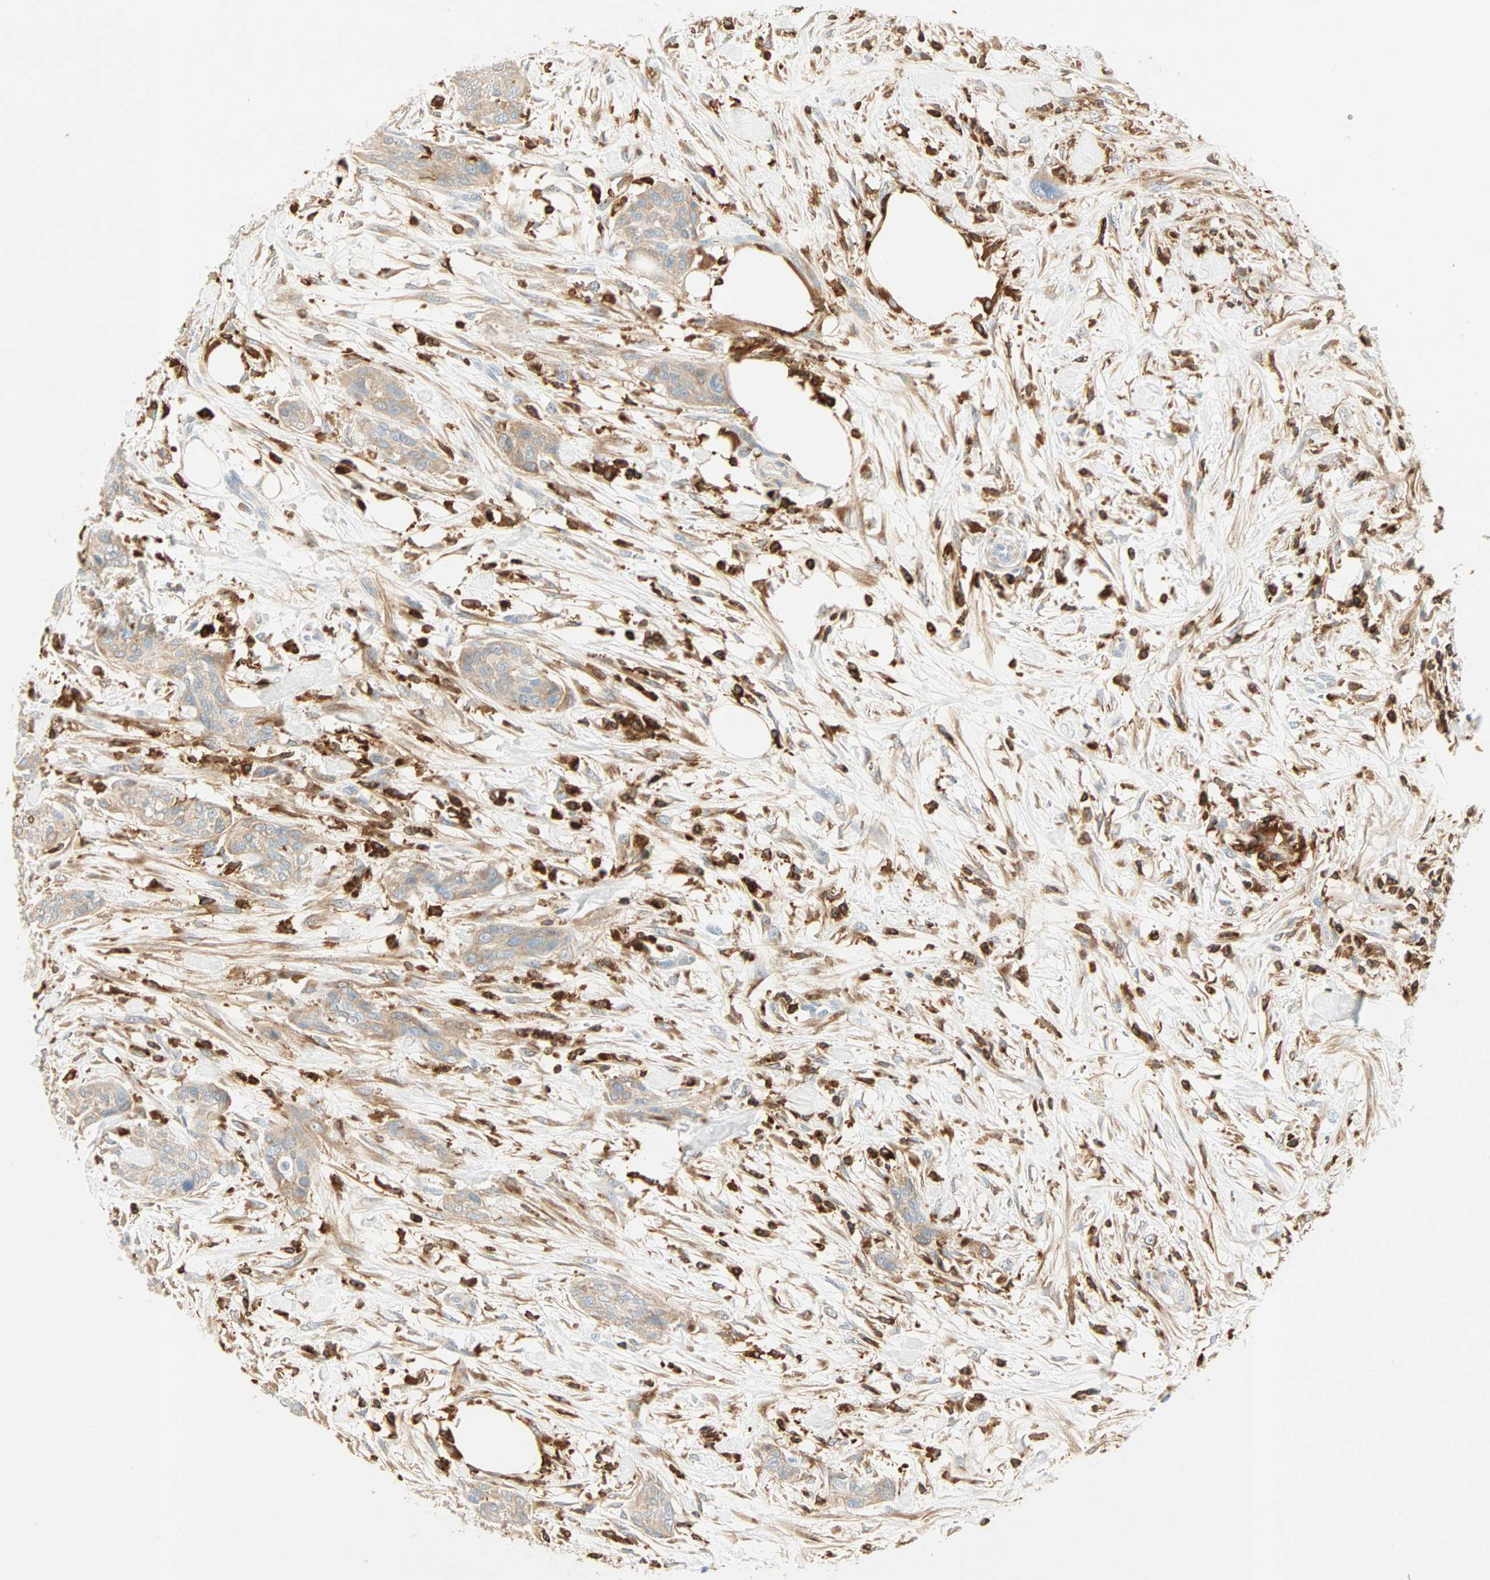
{"staining": {"intensity": "weak", "quantity": ">75%", "location": "cytoplasmic/membranous"}, "tissue": "urothelial cancer", "cell_type": "Tumor cells", "image_type": "cancer", "snomed": [{"axis": "morphology", "description": "Urothelial carcinoma, High grade"}, {"axis": "topography", "description": "Urinary bladder"}], "caption": "An immunohistochemistry (IHC) image of tumor tissue is shown. Protein staining in brown highlights weak cytoplasmic/membranous positivity in urothelial carcinoma (high-grade) within tumor cells.", "gene": "FMNL1", "patient": {"sex": "male", "age": 35}}